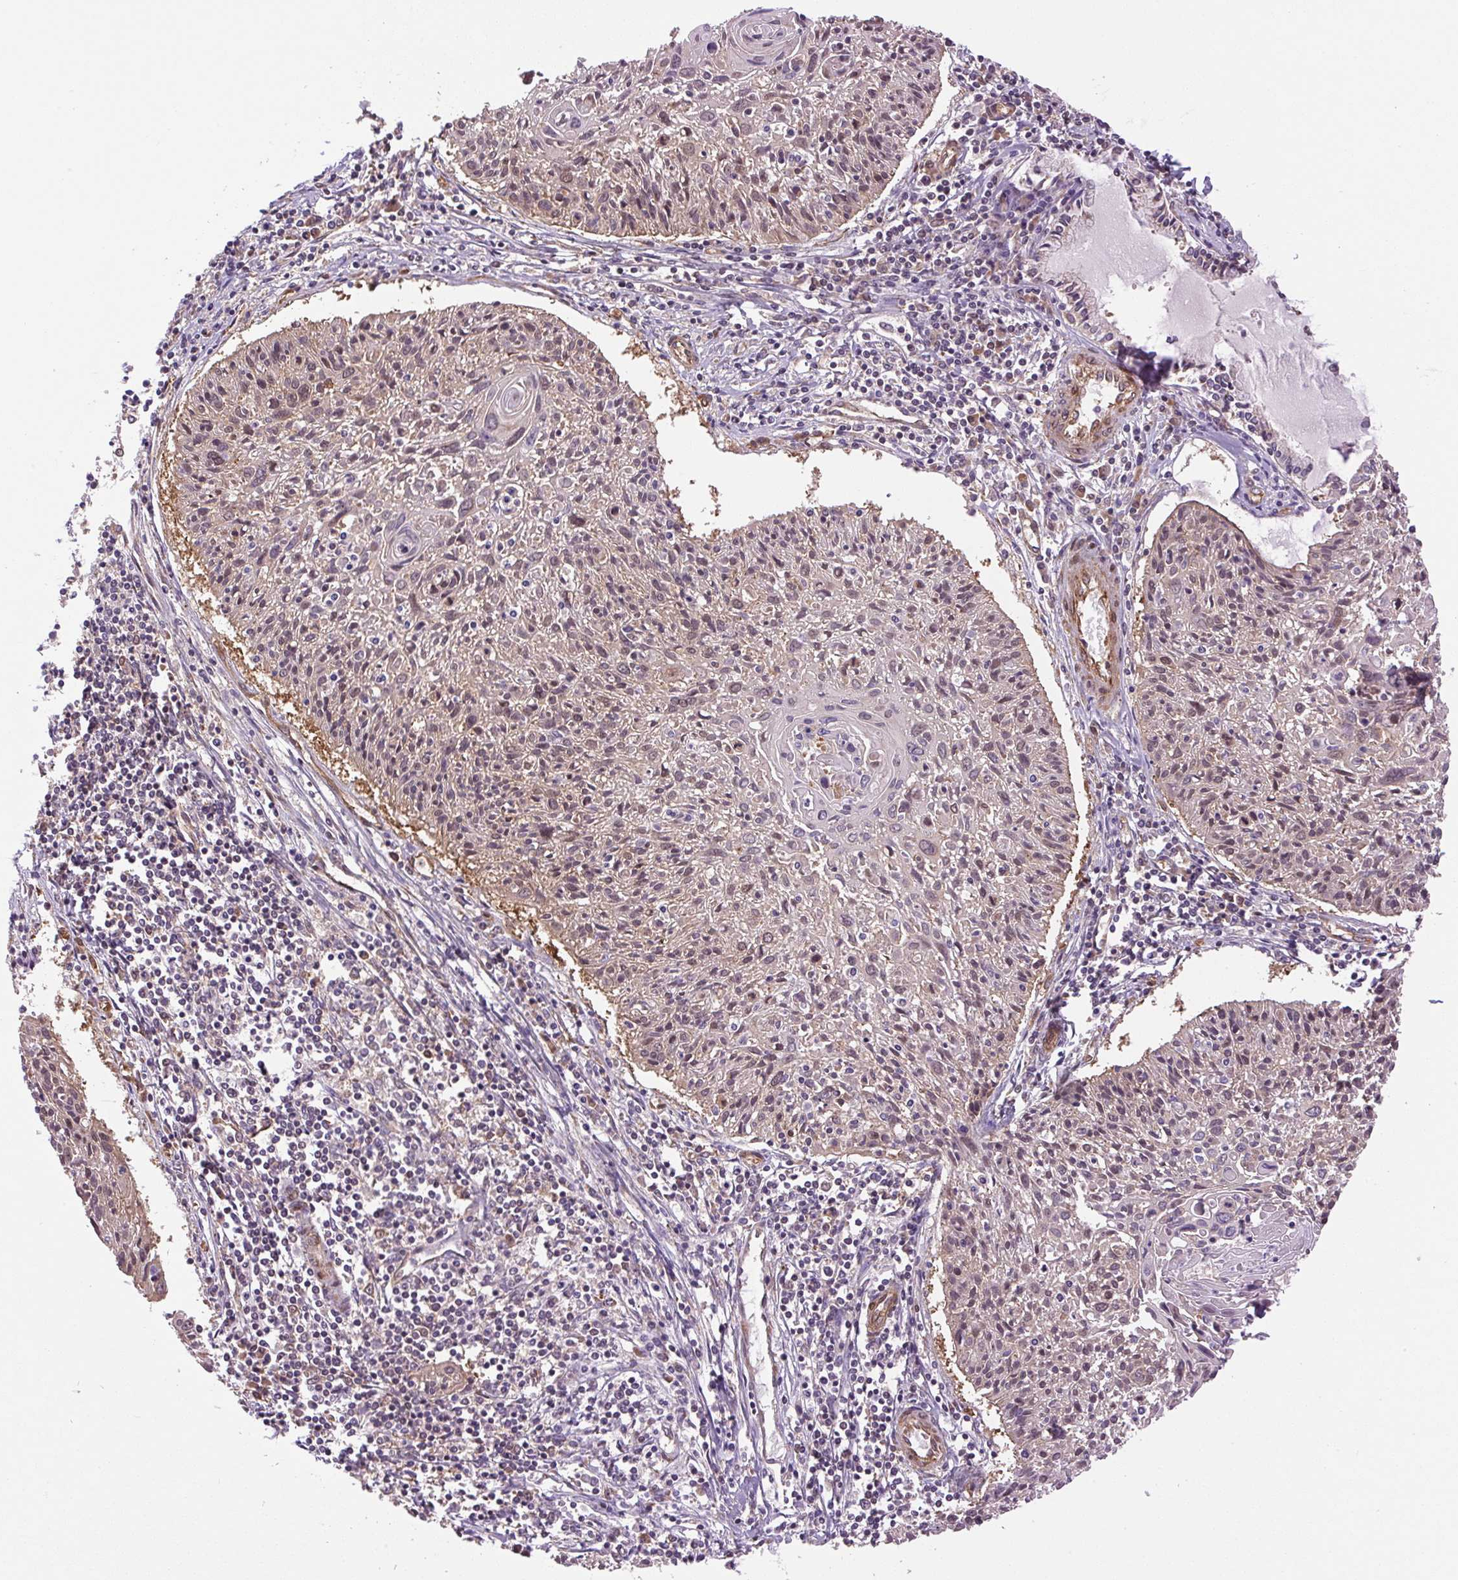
{"staining": {"intensity": "weak", "quantity": "25%-75%", "location": "cytoplasmic/membranous"}, "tissue": "cervical cancer", "cell_type": "Tumor cells", "image_type": "cancer", "snomed": [{"axis": "morphology", "description": "Squamous cell carcinoma, NOS"}, {"axis": "topography", "description": "Cervix"}], "caption": "Brown immunohistochemical staining in cervical squamous cell carcinoma shows weak cytoplasmic/membranous positivity in about 25%-75% of tumor cells.", "gene": "SEPTIN10", "patient": {"sex": "female", "age": 51}}